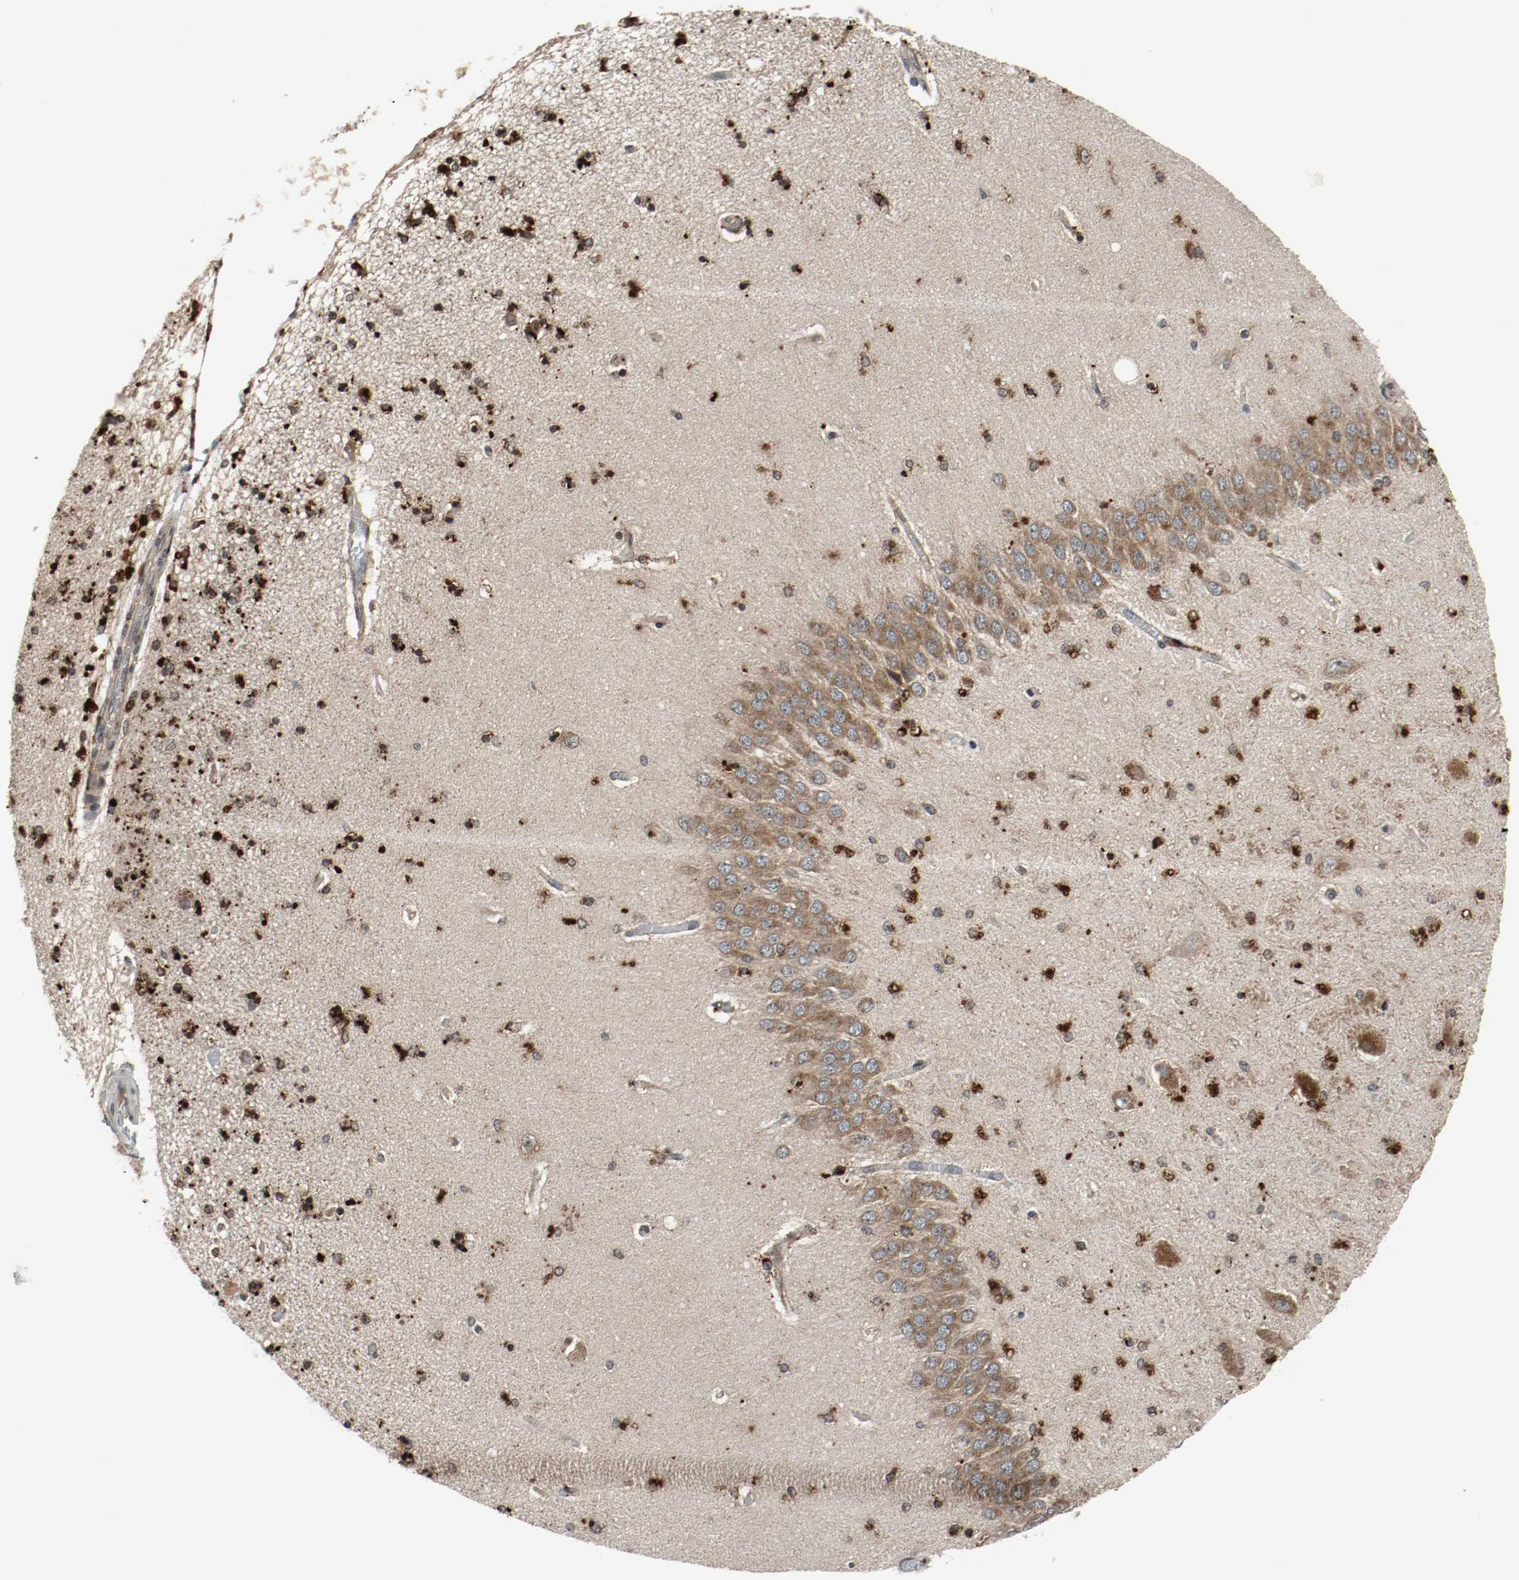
{"staining": {"intensity": "strong", "quantity": ">75%", "location": "cytoplasmic/membranous"}, "tissue": "hippocampus", "cell_type": "Glial cells", "image_type": "normal", "snomed": [{"axis": "morphology", "description": "Normal tissue, NOS"}, {"axis": "topography", "description": "Hippocampus"}], "caption": "Glial cells display high levels of strong cytoplasmic/membranous positivity in about >75% of cells in normal hippocampus.", "gene": "LAMP2", "patient": {"sex": "female", "age": 54}}